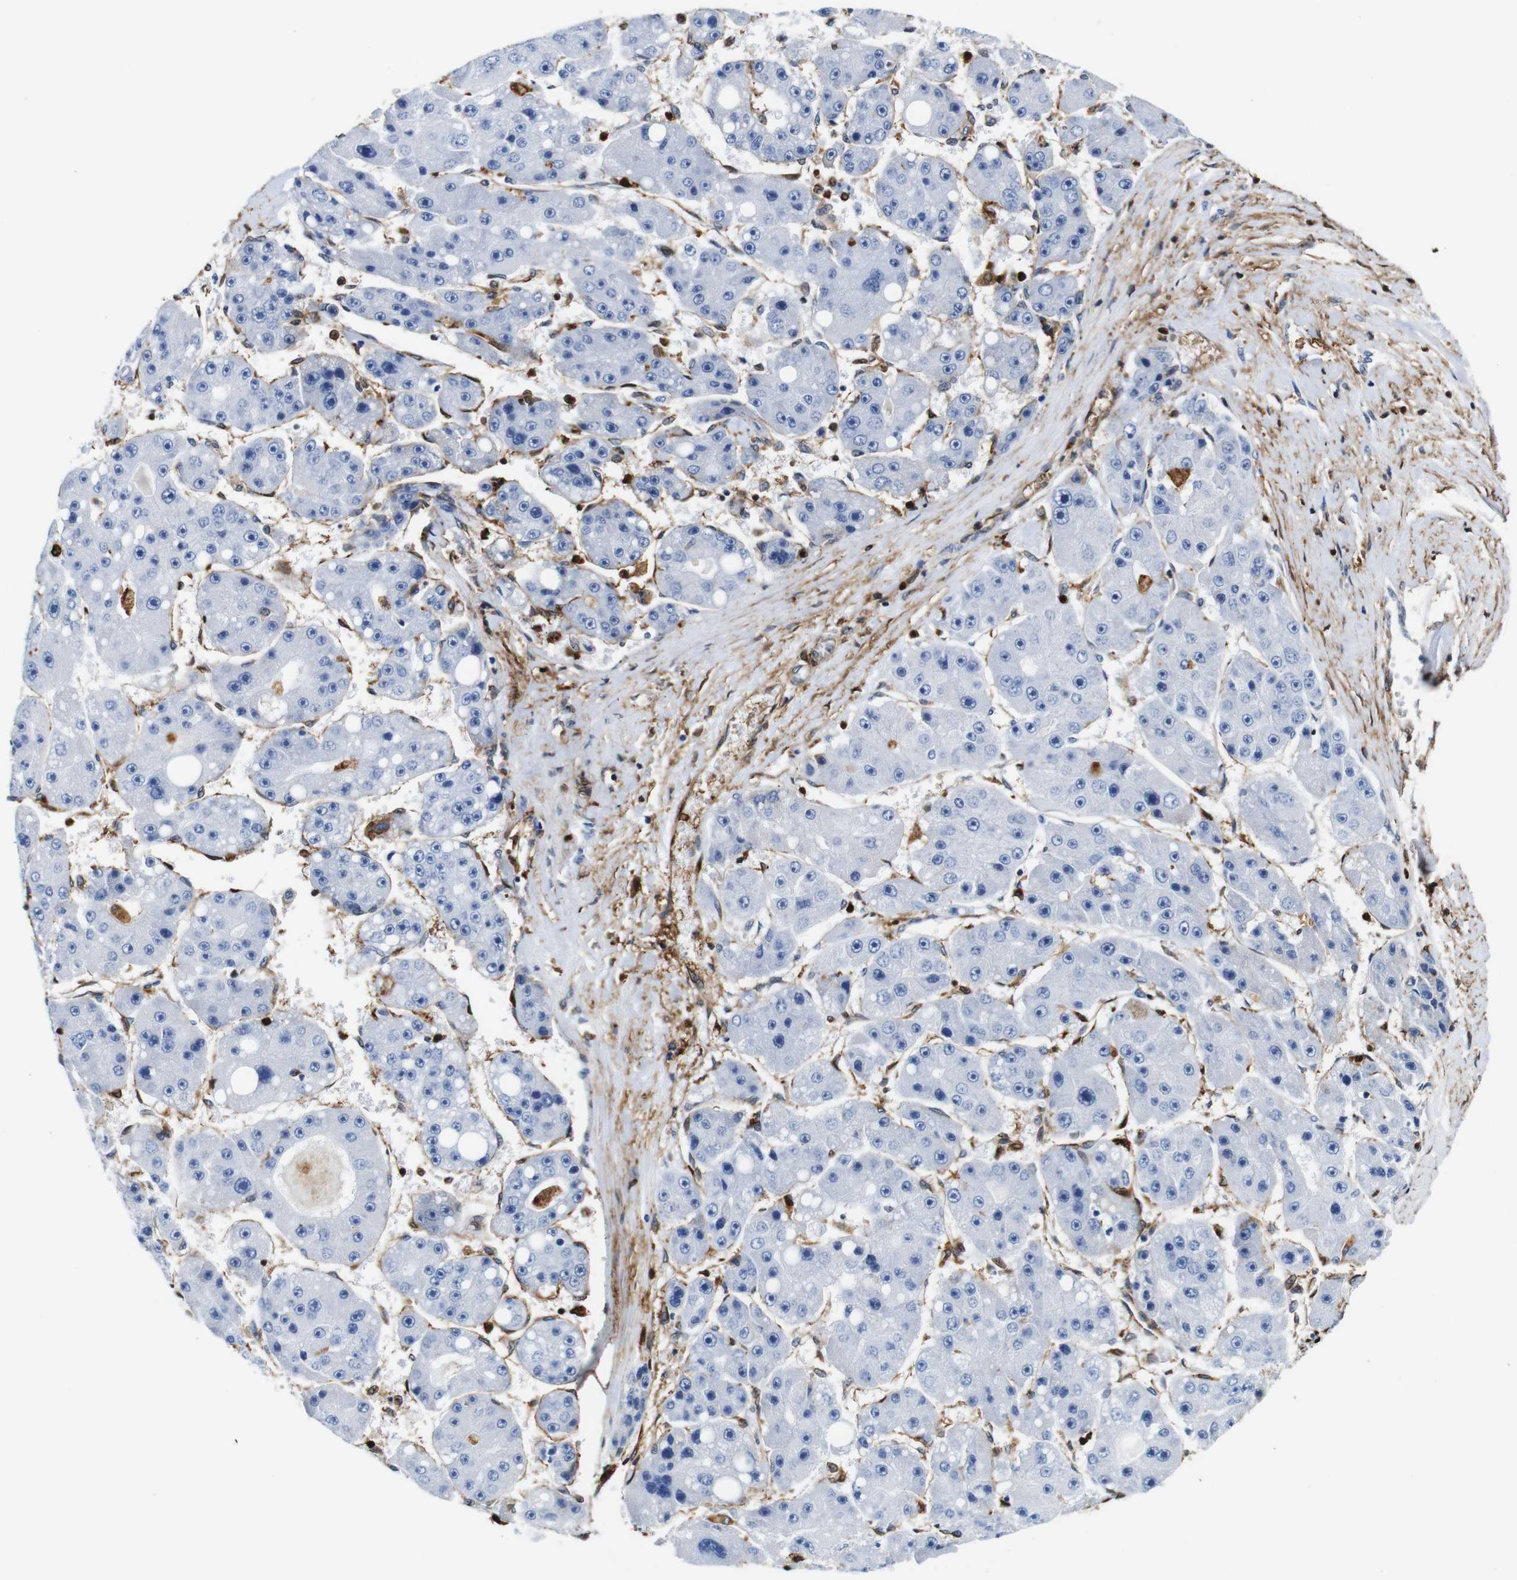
{"staining": {"intensity": "negative", "quantity": "none", "location": "none"}, "tissue": "liver cancer", "cell_type": "Tumor cells", "image_type": "cancer", "snomed": [{"axis": "morphology", "description": "Carcinoma, Hepatocellular, NOS"}, {"axis": "topography", "description": "Liver"}], "caption": "Tumor cells are negative for protein expression in human hepatocellular carcinoma (liver). (DAB (3,3'-diaminobenzidine) immunohistochemistry visualized using brightfield microscopy, high magnification).", "gene": "ANXA1", "patient": {"sex": "female", "age": 61}}